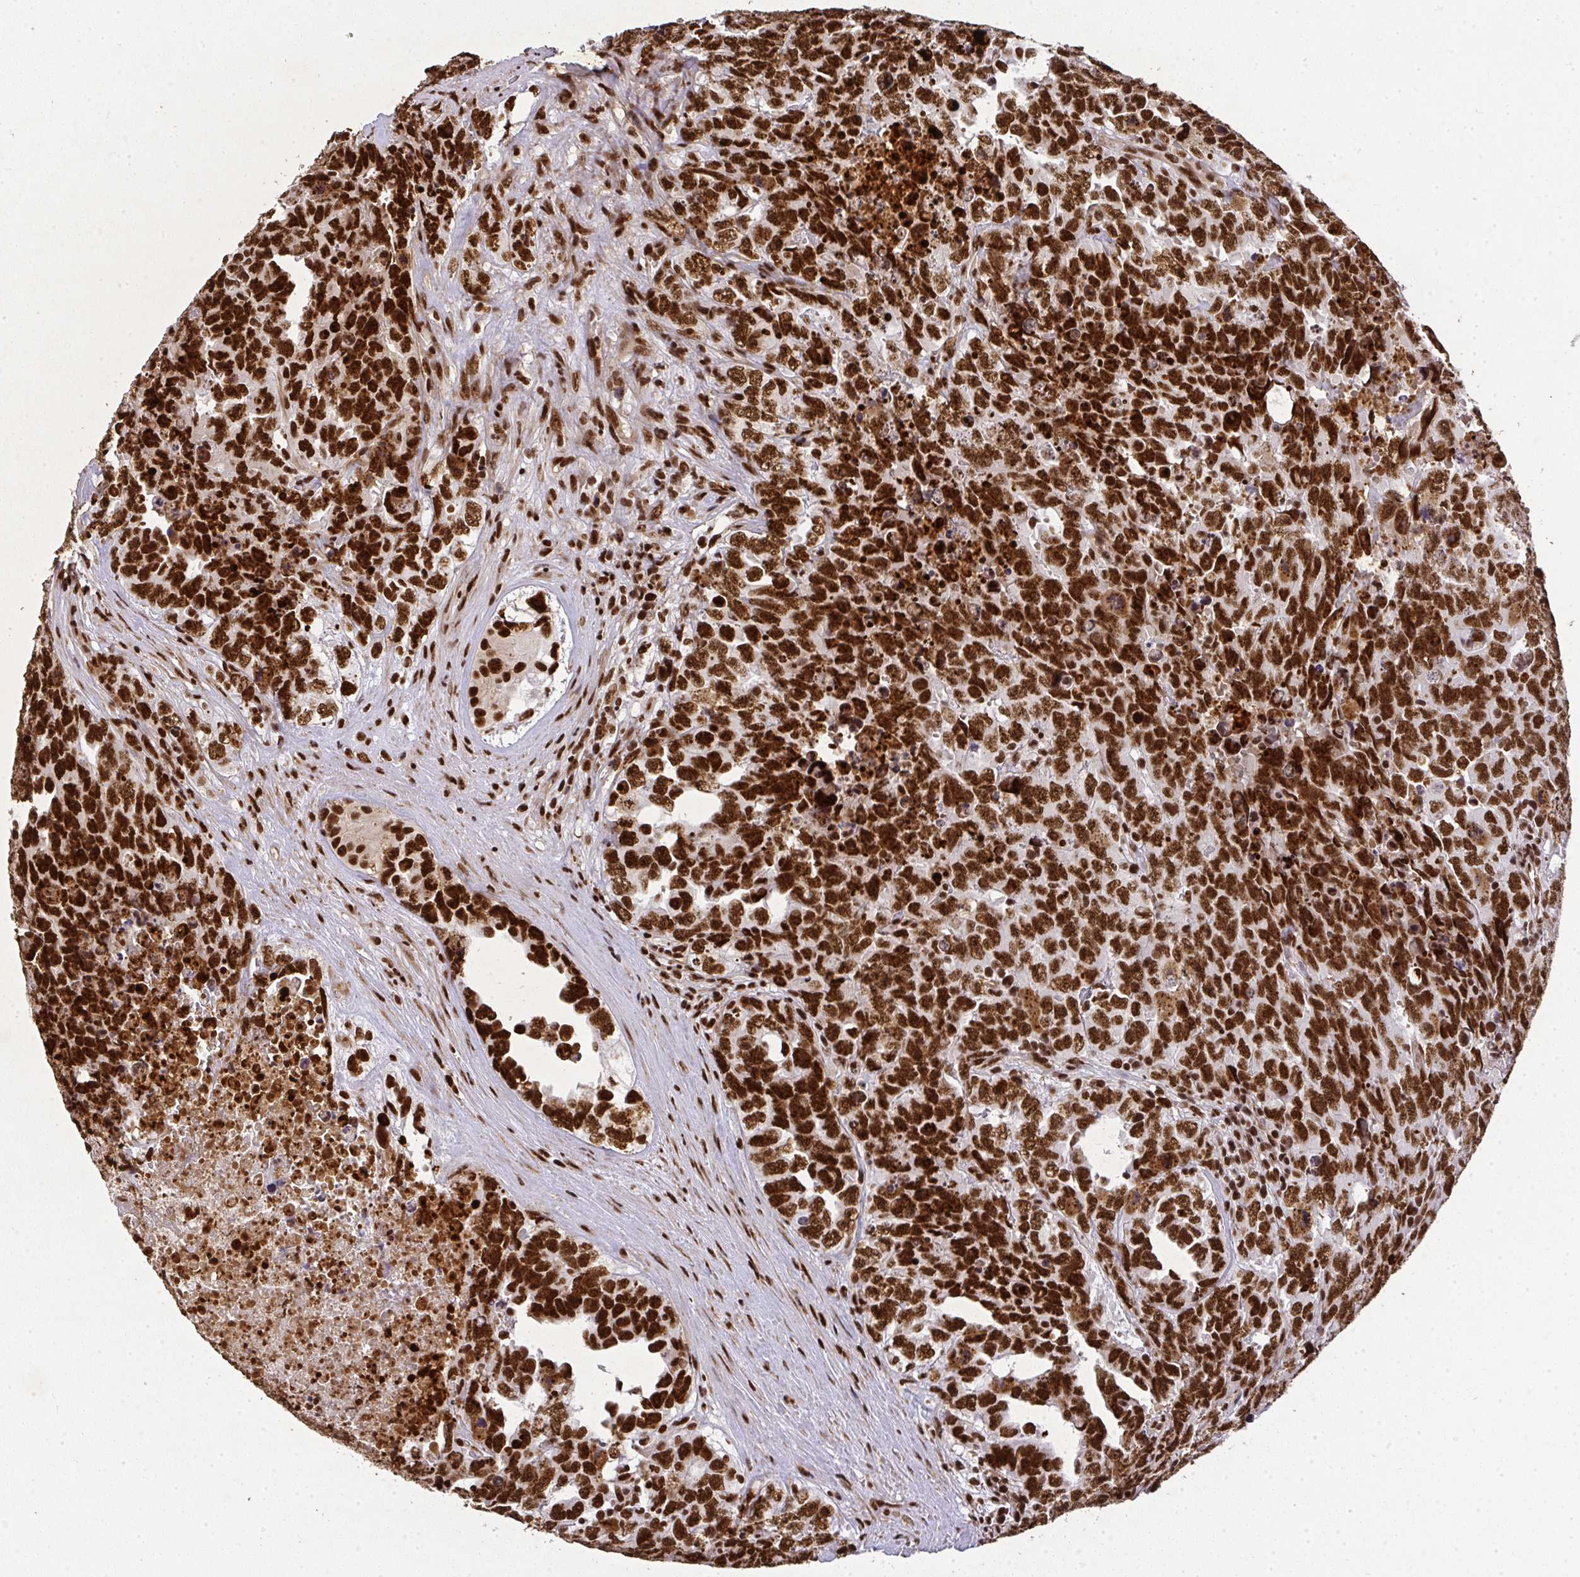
{"staining": {"intensity": "strong", "quantity": ">75%", "location": "nuclear"}, "tissue": "testis cancer", "cell_type": "Tumor cells", "image_type": "cancer", "snomed": [{"axis": "morphology", "description": "Carcinoma, Embryonal, NOS"}, {"axis": "topography", "description": "Testis"}], "caption": "Human embryonal carcinoma (testis) stained with a protein marker demonstrates strong staining in tumor cells.", "gene": "U2AF1", "patient": {"sex": "male", "age": 24}}